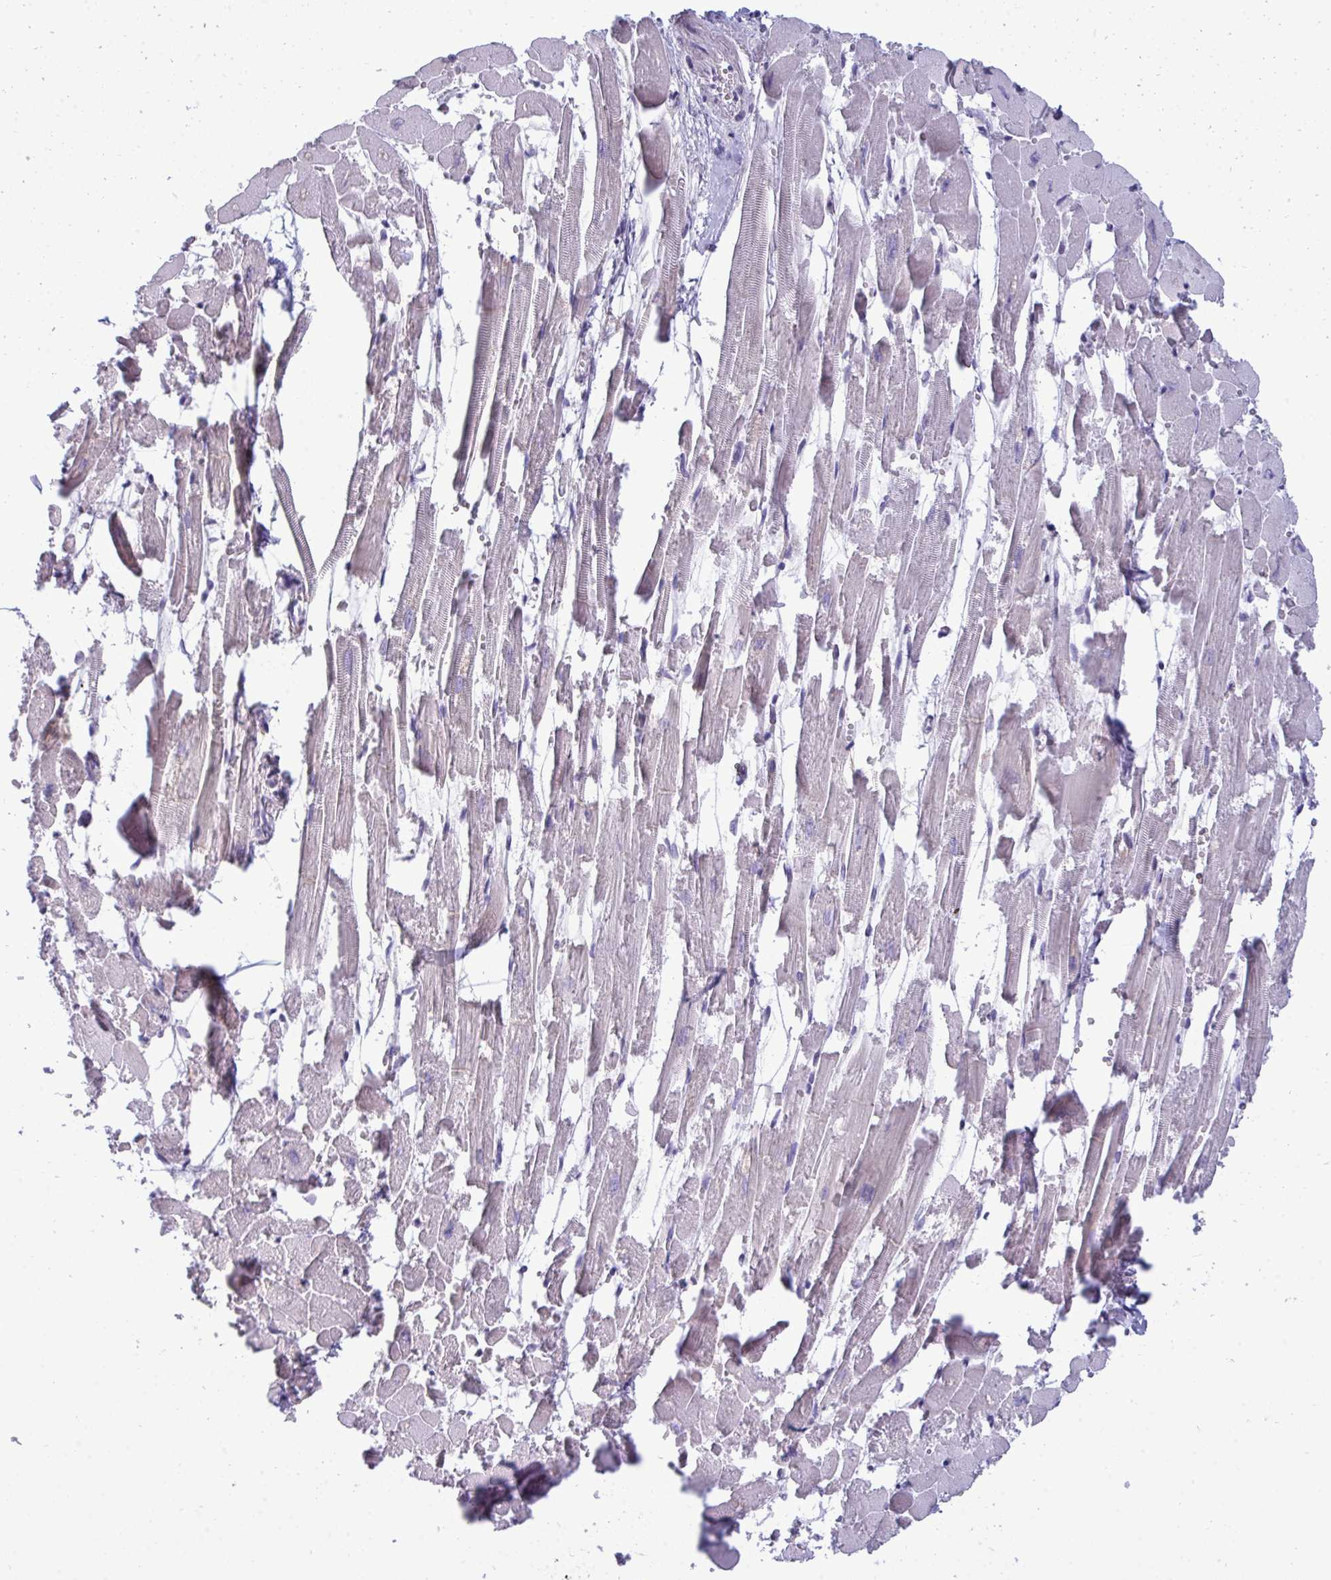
{"staining": {"intensity": "negative", "quantity": "none", "location": "none"}, "tissue": "heart muscle", "cell_type": "Cardiomyocytes", "image_type": "normal", "snomed": [{"axis": "morphology", "description": "Normal tissue, NOS"}, {"axis": "topography", "description": "Heart"}], "caption": "High power microscopy image of an IHC photomicrograph of unremarkable heart muscle, revealing no significant expression in cardiomyocytes.", "gene": "MYH10", "patient": {"sex": "female", "age": 52}}